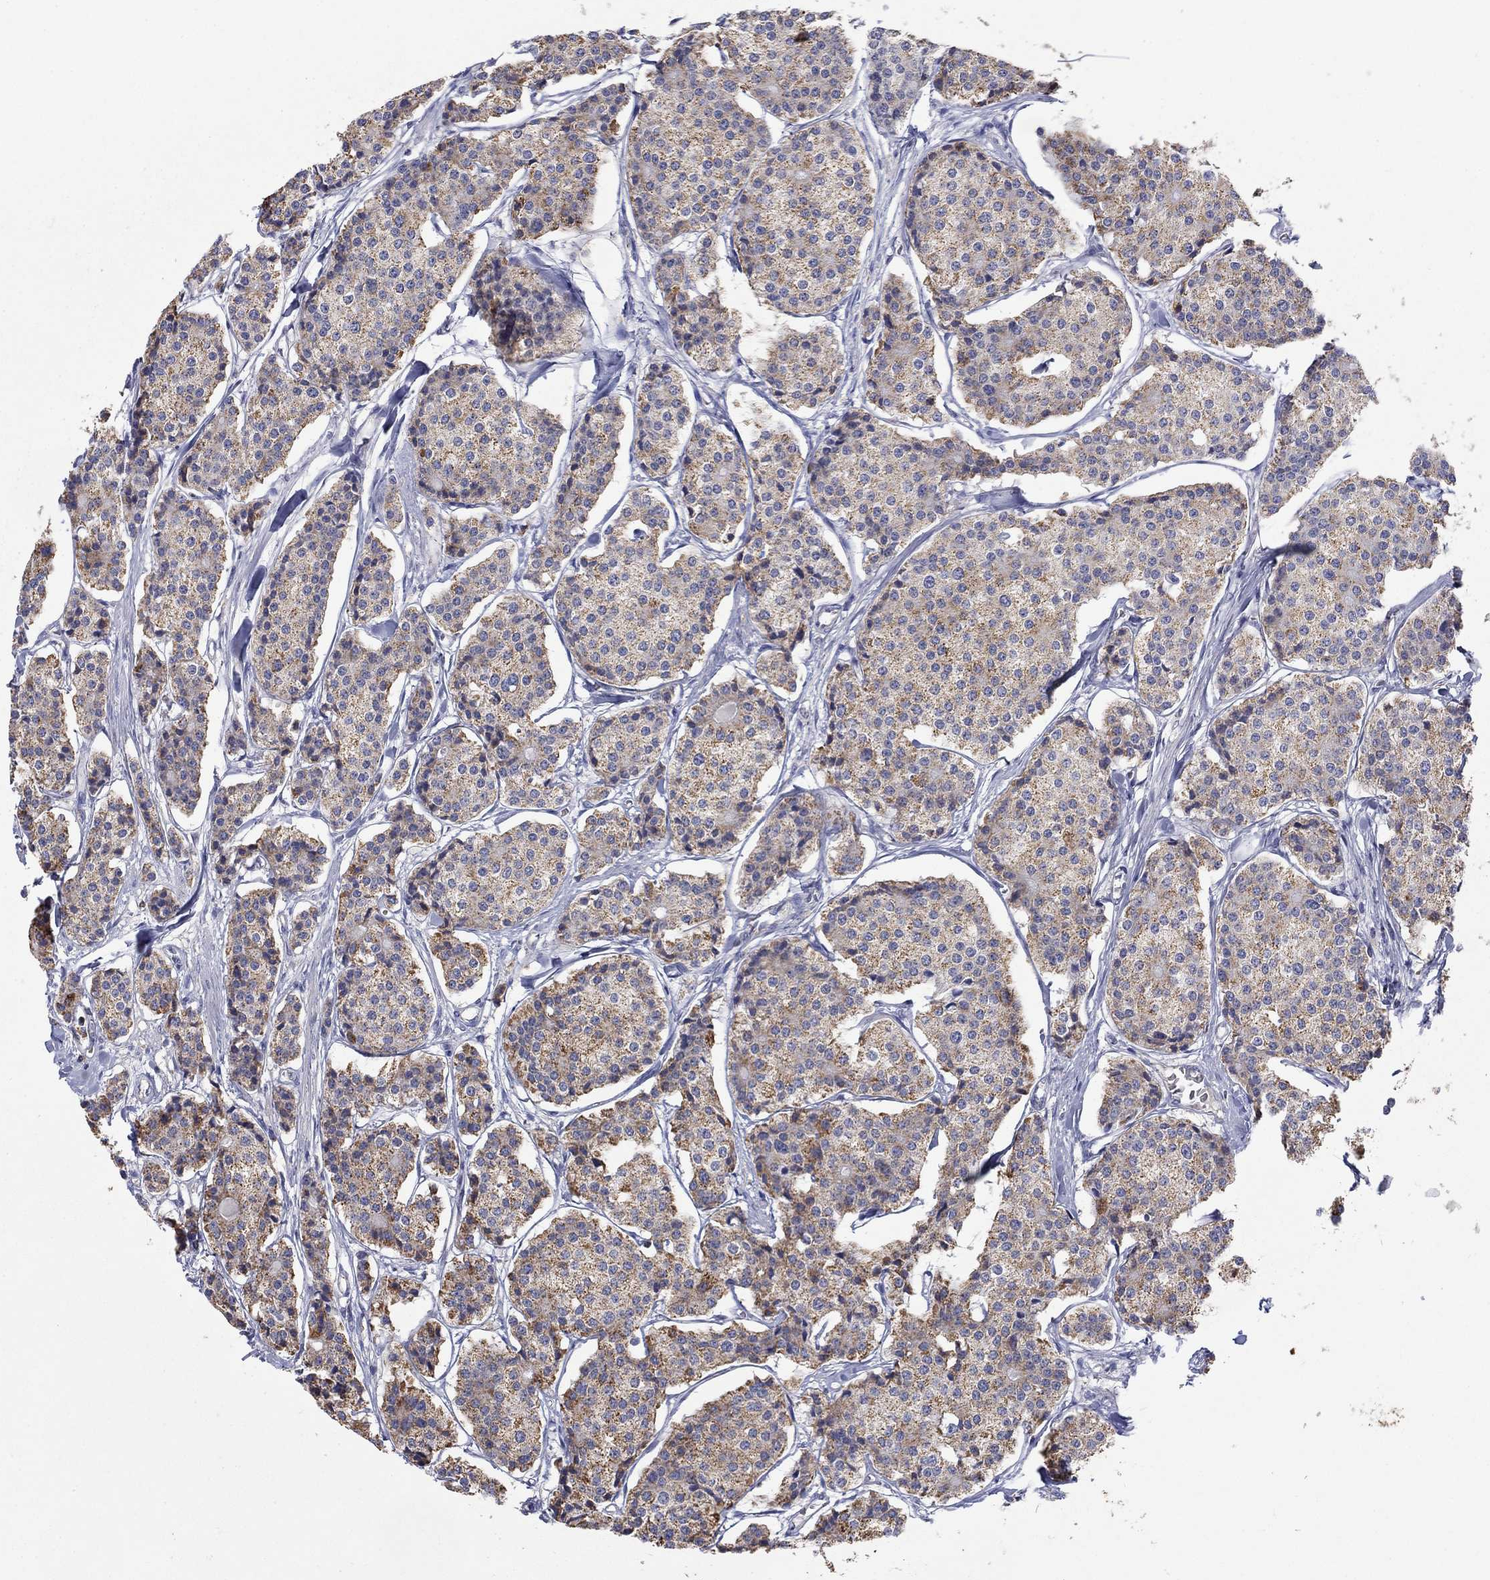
{"staining": {"intensity": "moderate", "quantity": ">75%", "location": "cytoplasmic/membranous"}, "tissue": "carcinoid", "cell_type": "Tumor cells", "image_type": "cancer", "snomed": [{"axis": "morphology", "description": "Carcinoid, malignant, NOS"}, {"axis": "topography", "description": "Small intestine"}], "caption": "Malignant carcinoid tissue shows moderate cytoplasmic/membranous expression in about >75% of tumor cells", "gene": "HPS5", "patient": {"sex": "female", "age": 65}}